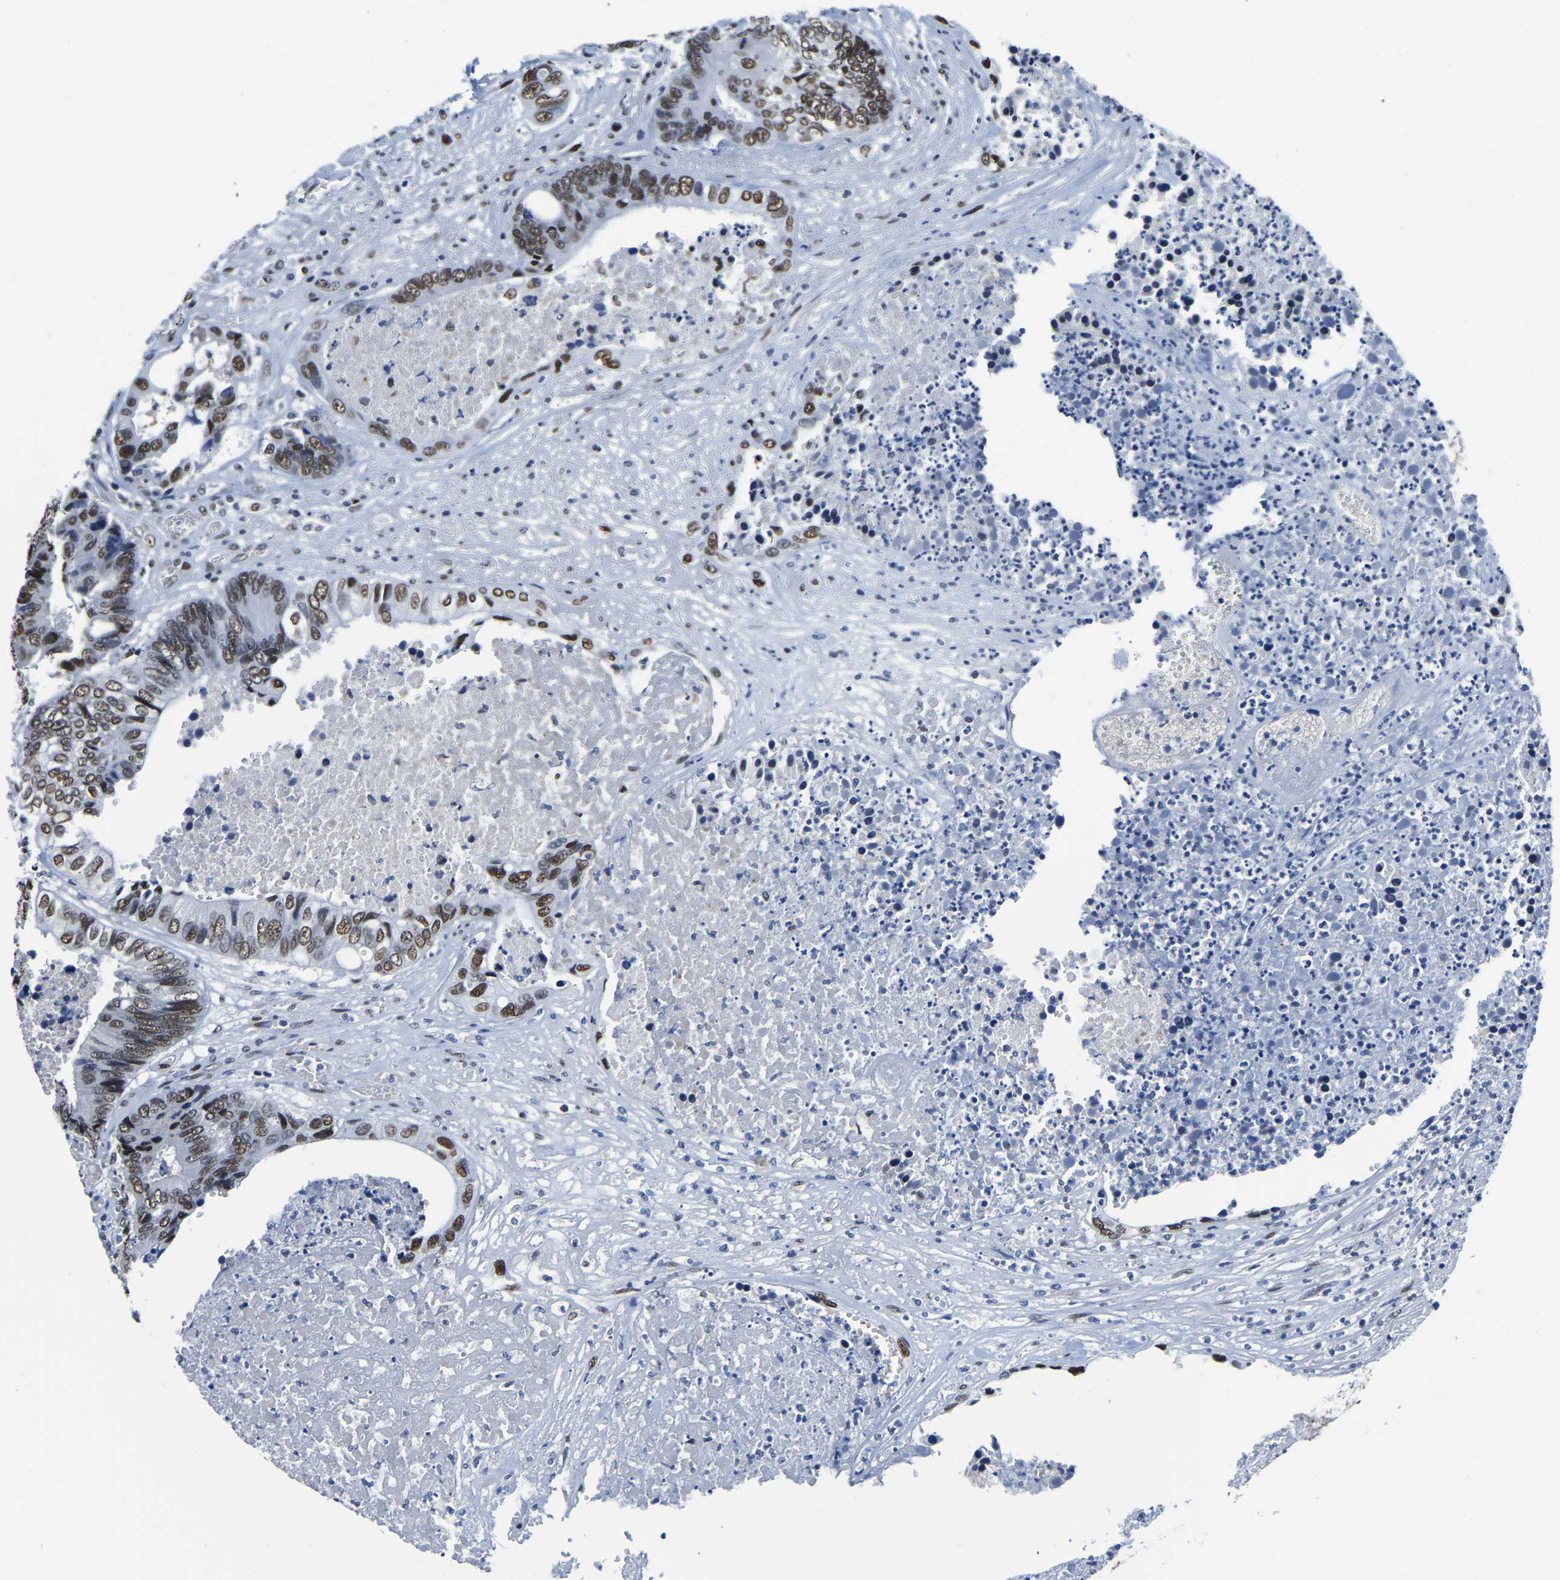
{"staining": {"intensity": "moderate", "quantity": ">75%", "location": "nuclear"}, "tissue": "colorectal cancer", "cell_type": "Tumor cells", "image_type": "cancer", "snomed": [{"axis": "morphology", "description": "Adenocarcinoma, NOS"}, {"axis": "topography", "description": "Rectum"}], "caption": "The histopathology image shows immunohistochemical staining of adenocarcinoma (colorectal). There is moderate nuclear positivity is identified in about >75% of tumor cells. (brown staining indicates protein expression, while blue staining denotes nuclei).", "gene": "UBA1", "patient": {"sex": "male", "age": 55}}